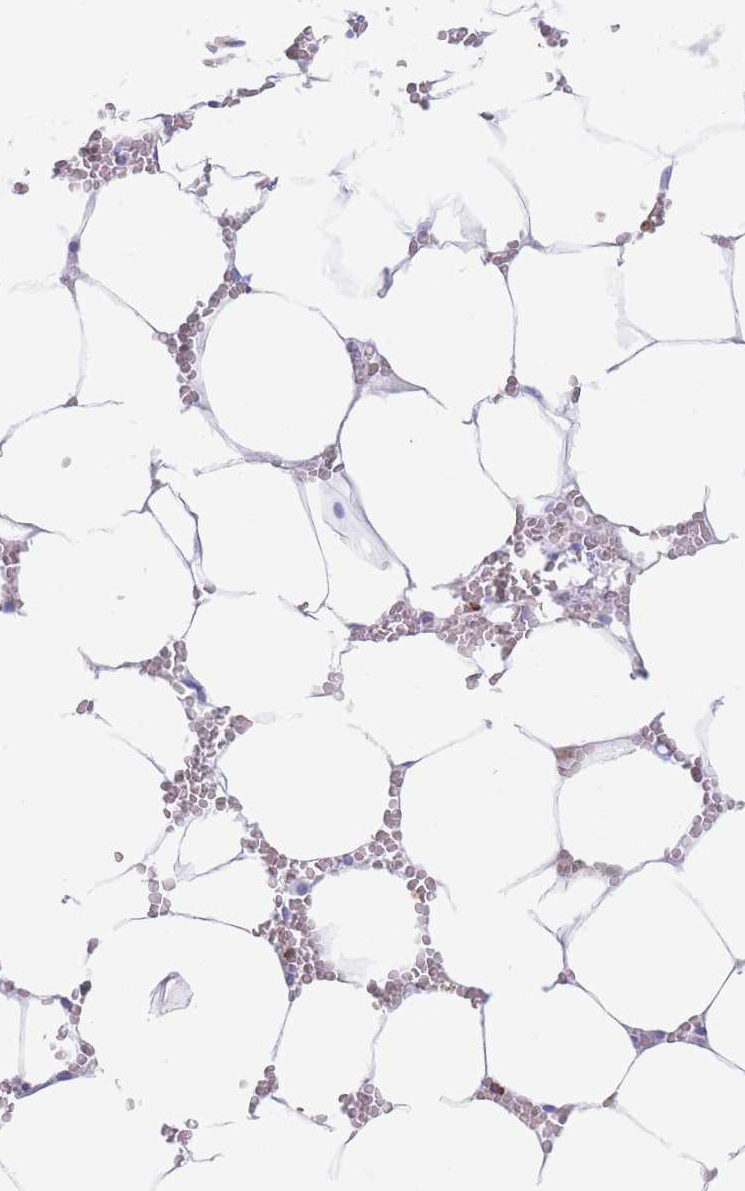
{"staining": {"intensity": "strong", "quantity": "25%-75%", "location": "cytoplasmic/membranous"}, "tissue": "bone marrow", "cell_type": "Hematopoietic cells", "image_type": "normal", "snomed": [{"axis": "morphology", "description": "Normal tissue, NOS"}, {"axis": "topography", "description": "Bone marrow"}], "caption": "Protein expression analysis of unremarkable bone marrow shows strong cytoplasmic/membranous positivity in about 25%-75% of hematopoietic cells.", "gene": "CORO1A", "patient": {"sex": "male", "age": 70}}